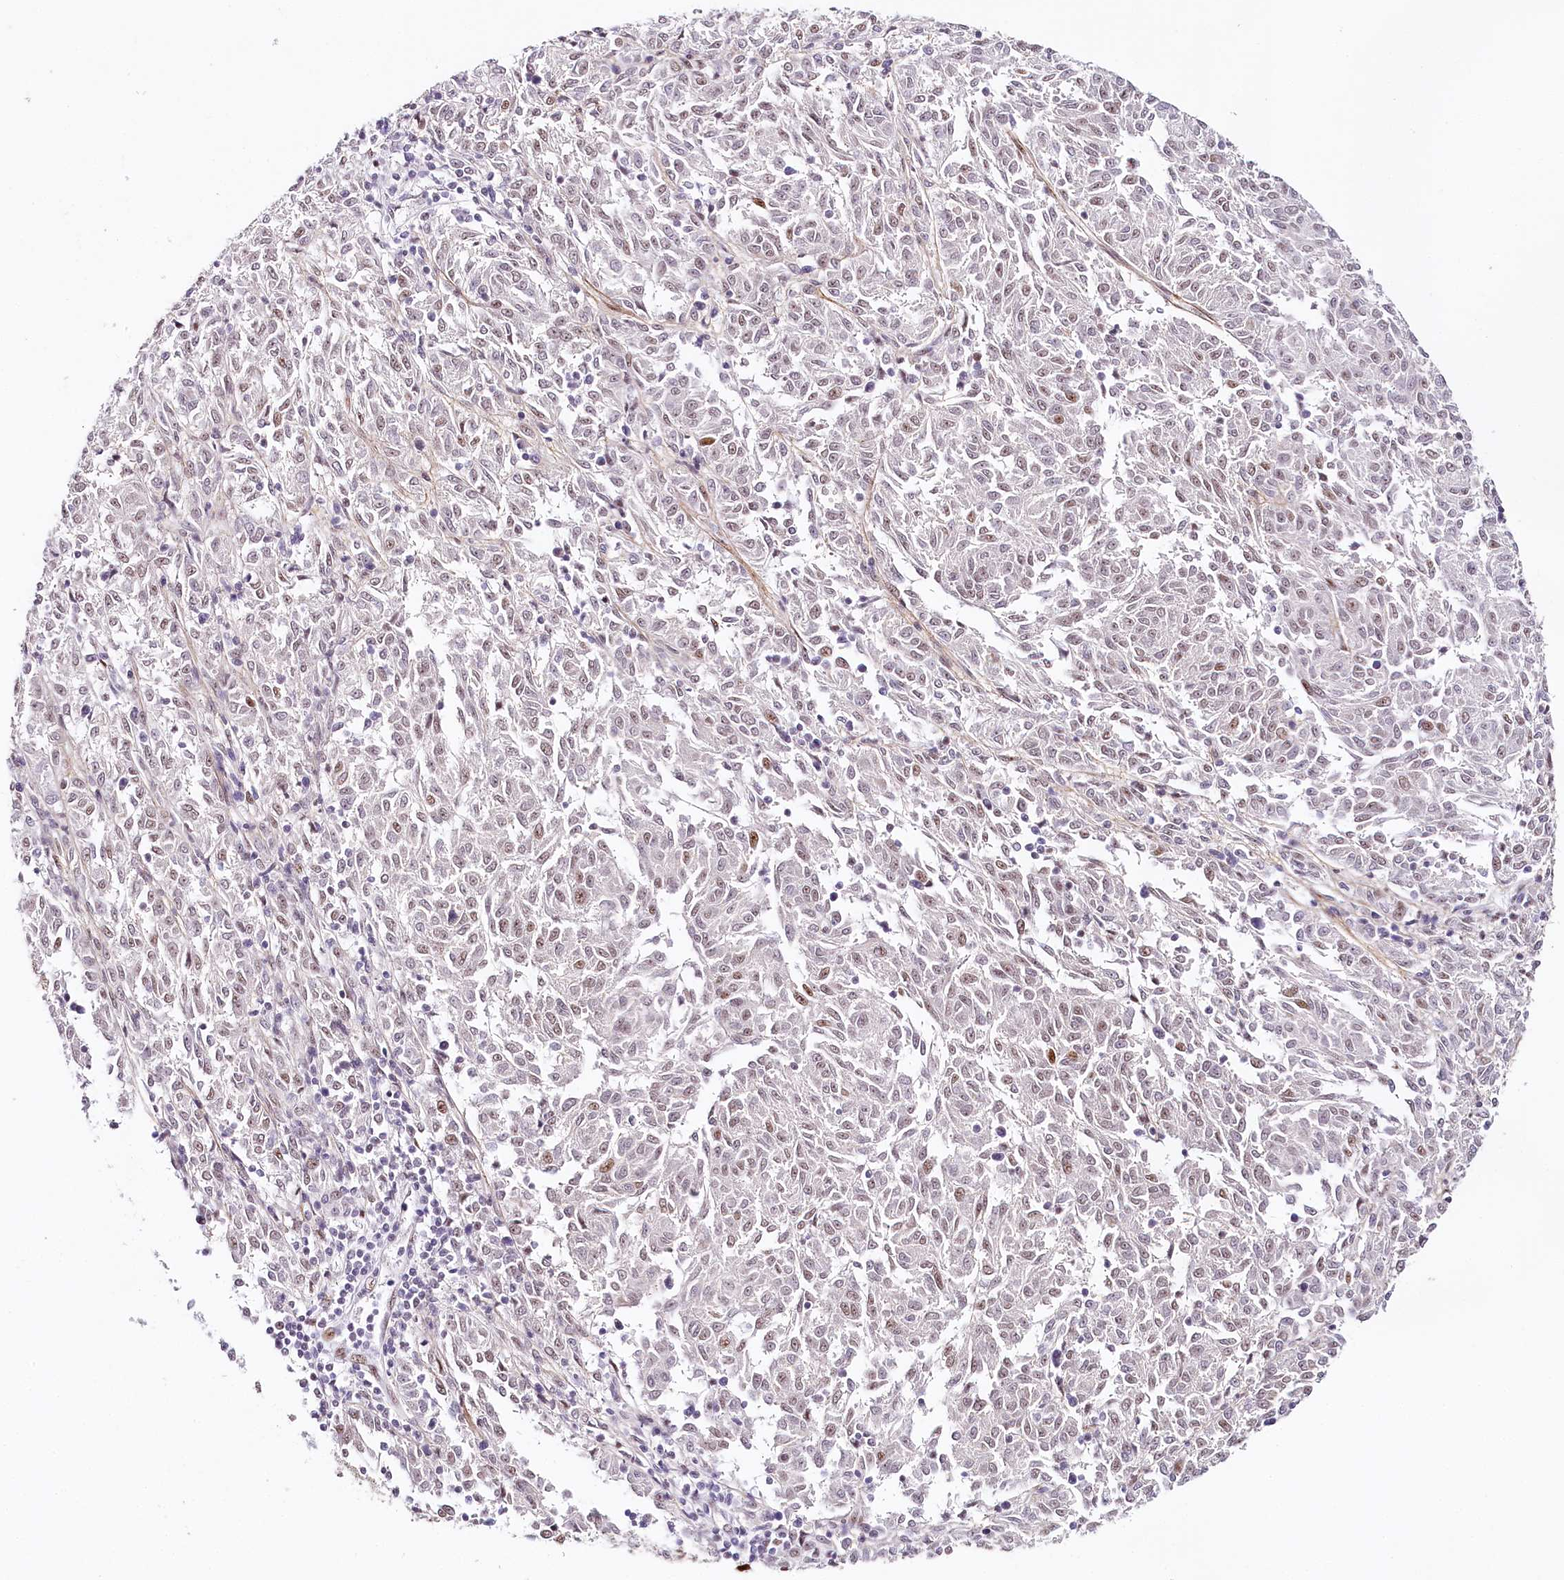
{"staining": {"intensity": "weak", "quantity": ">75%", "location": "nuclear"}, "tissue": "melanoma", "cell_type": "Tumor cells", "image_type": "cancer", "snomed": [{"axis": "morphology", "description": "Malignant melanoma, NOS"}, {"axis": "topography", "description": "Skin"}], "caption": "Approximately >75% of tumor cells in melanoma display weak nuclear protein expression as visualized by brown immunohistochemical staining.", "gene": "TP53", "patient": {"sex": "female", "age": 72}}